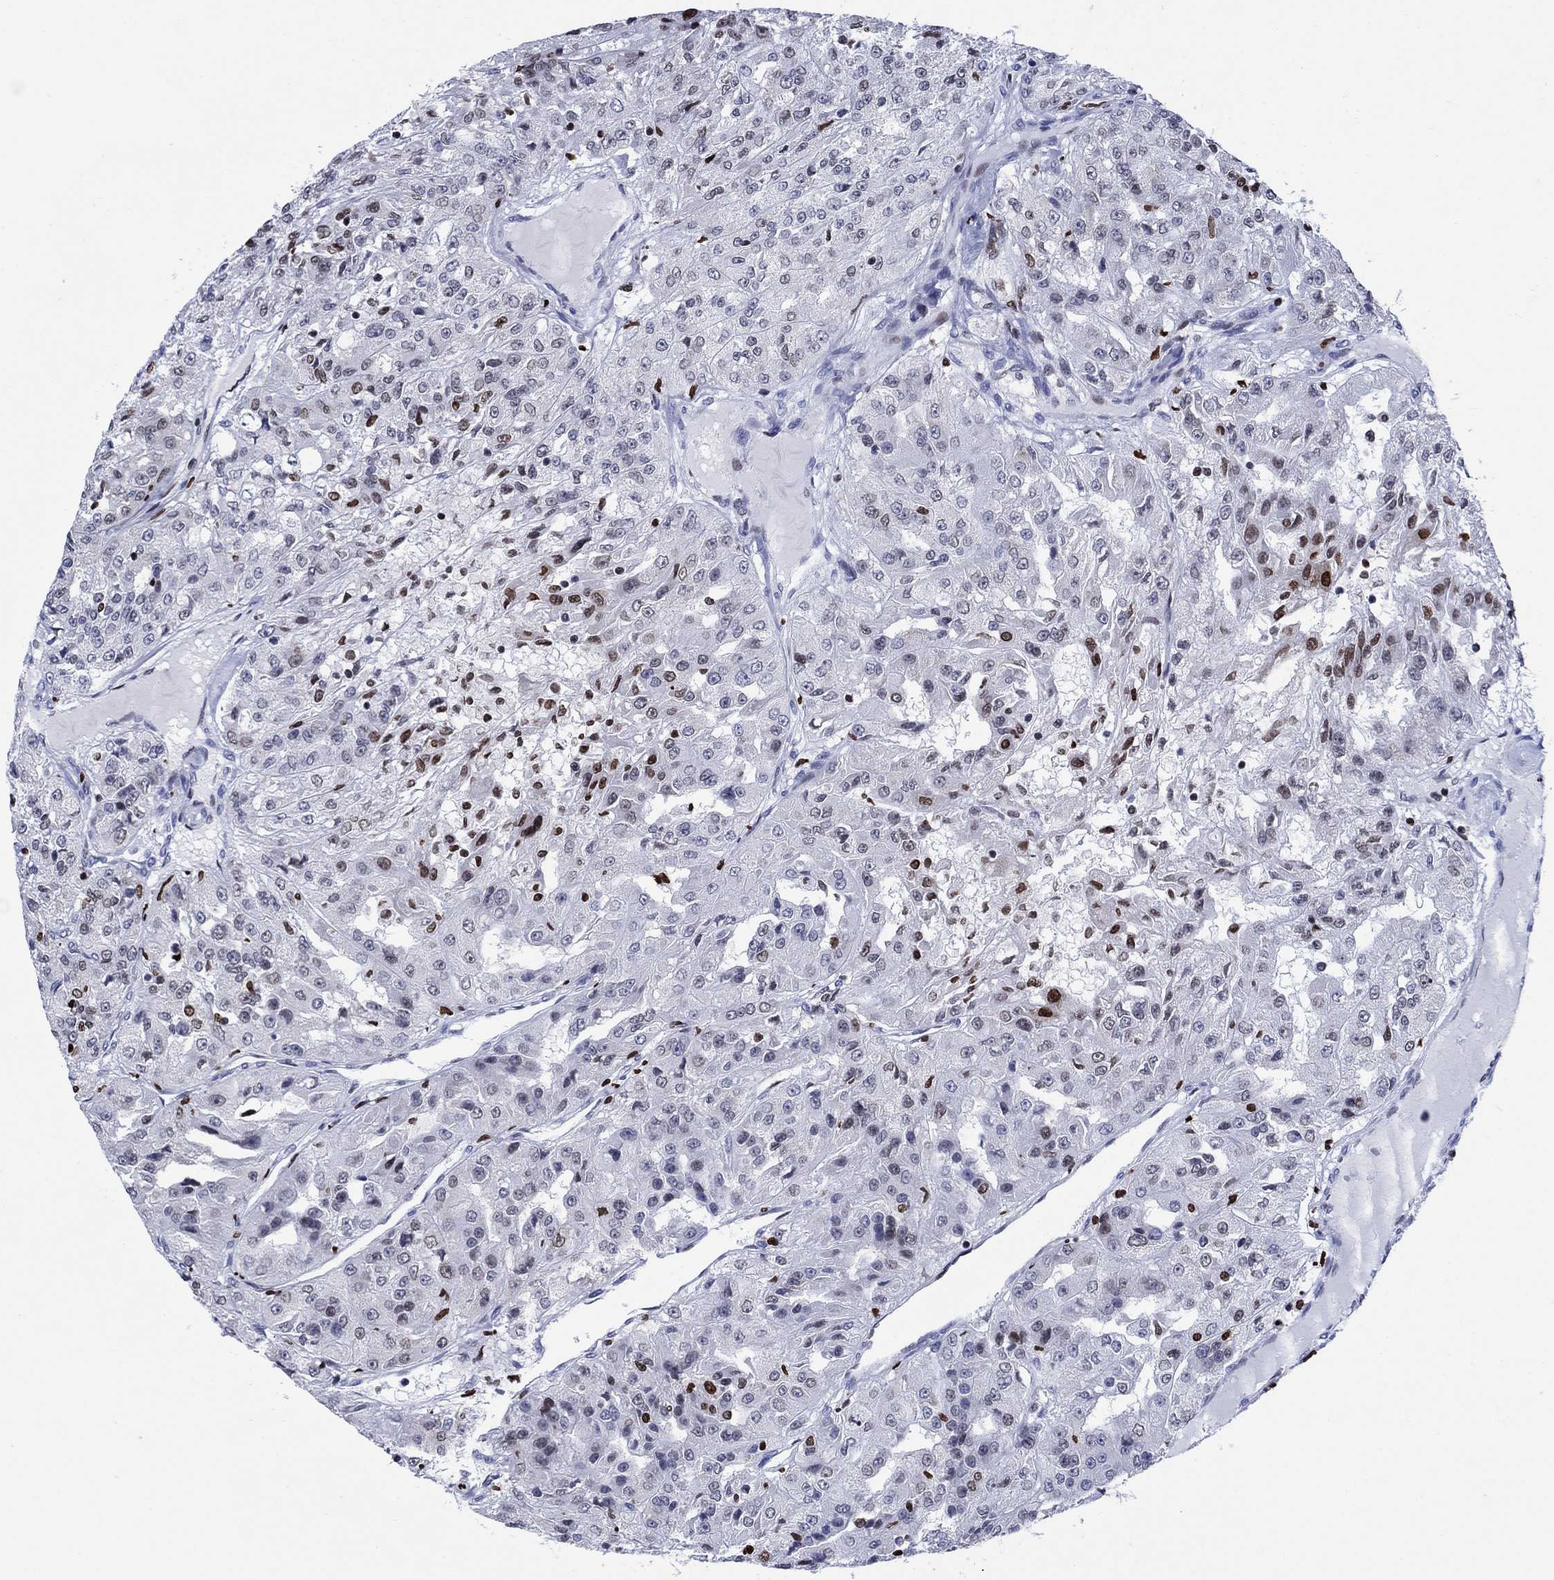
{"staining": {"intensity": "strong", "quantity": "<25%", "location": "nuclear"}, "tissue": "renal cancer", "cell_type": "Tumor cells", "image_type": "cancer", "snomed": [{"axis": "morphology", "description": "Adenocarcinoma, NOS"}, {"axis": "topography", "description": "Kidney"}], "caption": "Immunohistochemistry photomicrograph of neoplastic tissue: renal cancer stained using immunohistochemistry (IHC) shows medium levels of strong protein expression localized specifically in the nuclear of tumor cells, appearing as a nuclear brown color.", "gene": "HMGA1", "patient": {"sex": "female", "age": 63}}